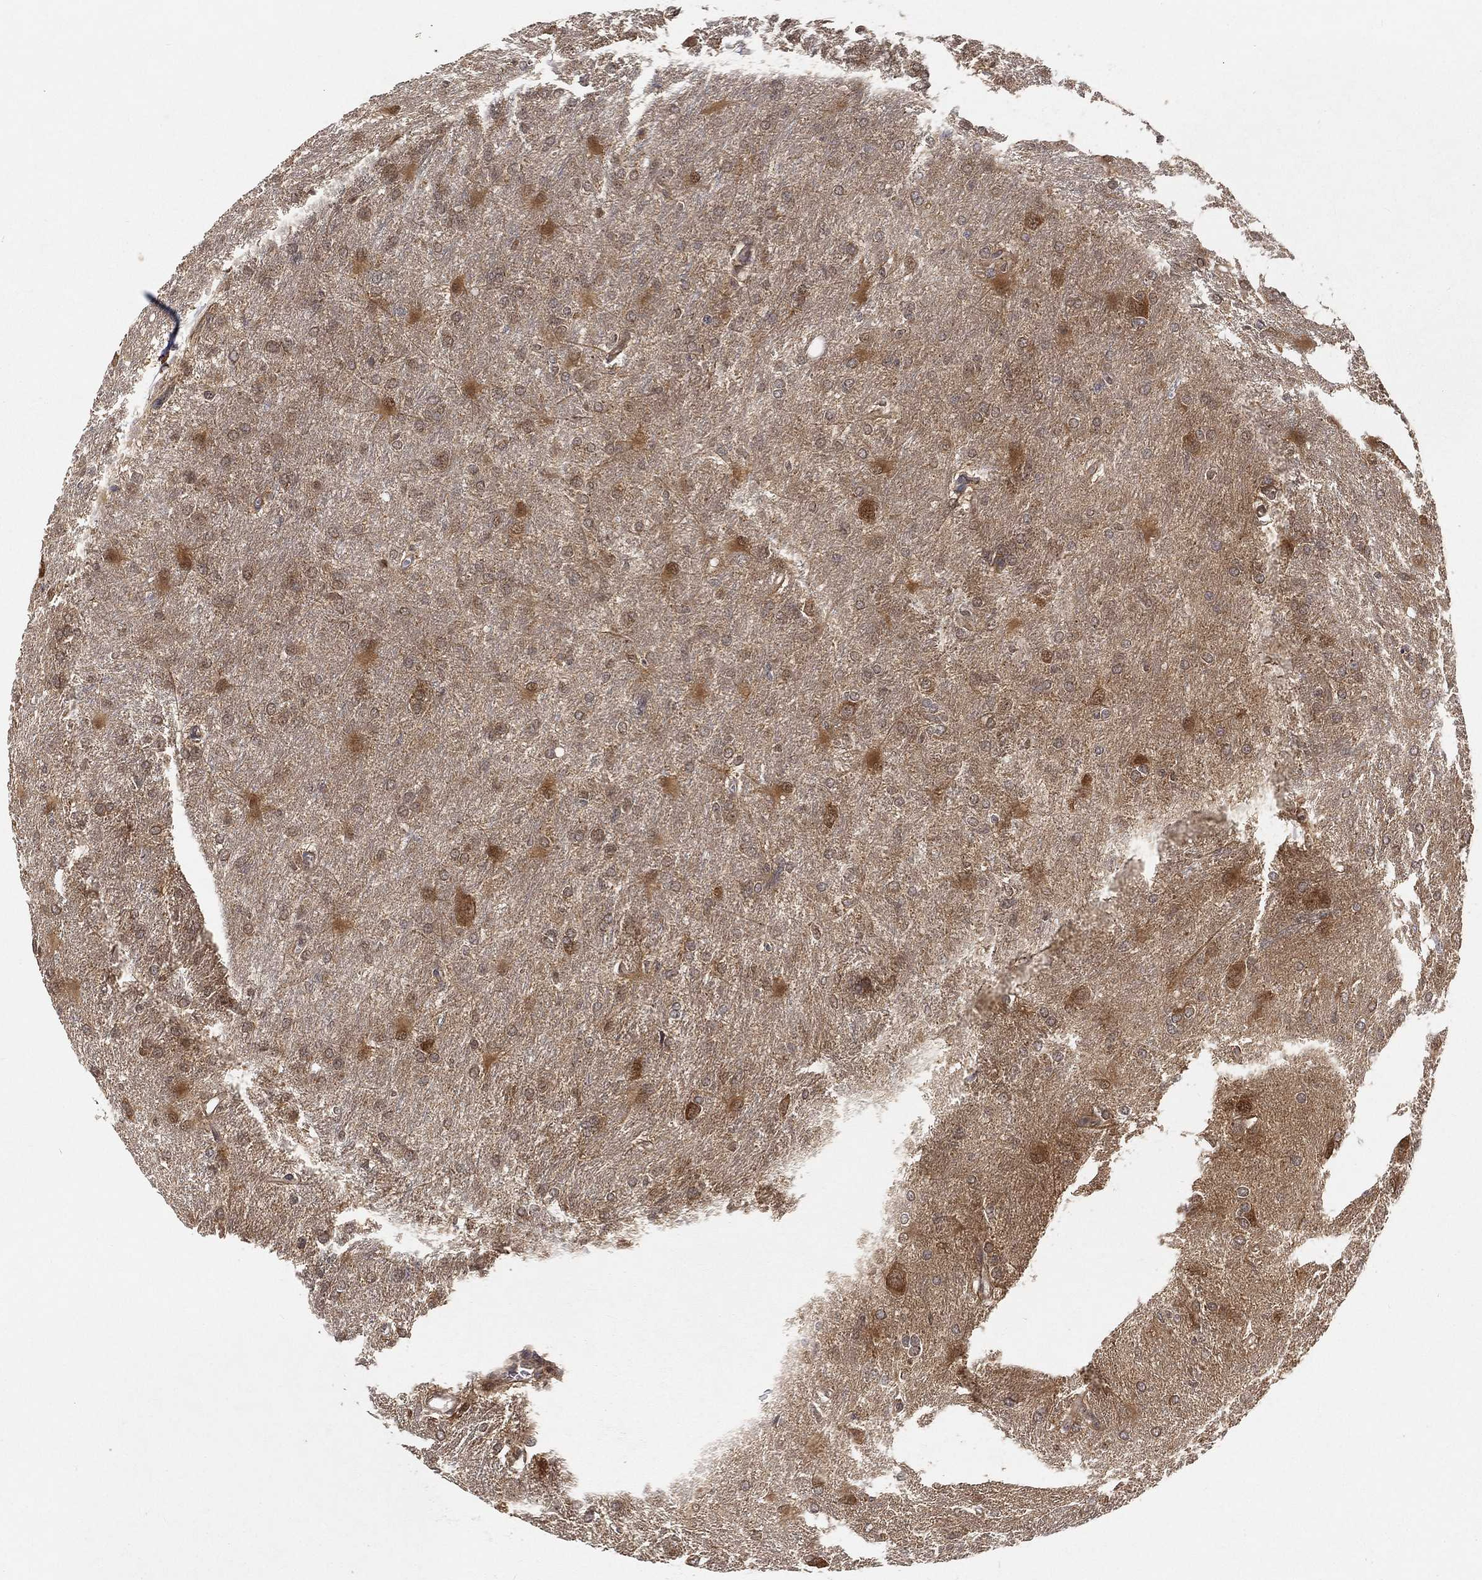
{"staining": {"intensity": "negative", "quantity": "none", "location": "none"}, "tissue": "glioma", "cell_type": "Tumor cells", "image_type": "cancer", "snomed": [{"axis": "morphology", "description": "Glioma, malignant, High grade"}, {"axis": "topography", "description": "Brain"}], "caption": "IHC histopathology image of neoplastic tissue: human malignant glioma (high-grade) stained with DAB displays no significant protein positivity in tumor cells.", "gene": "MAPK1", "patient": {"sex": "male", "age": 68}}